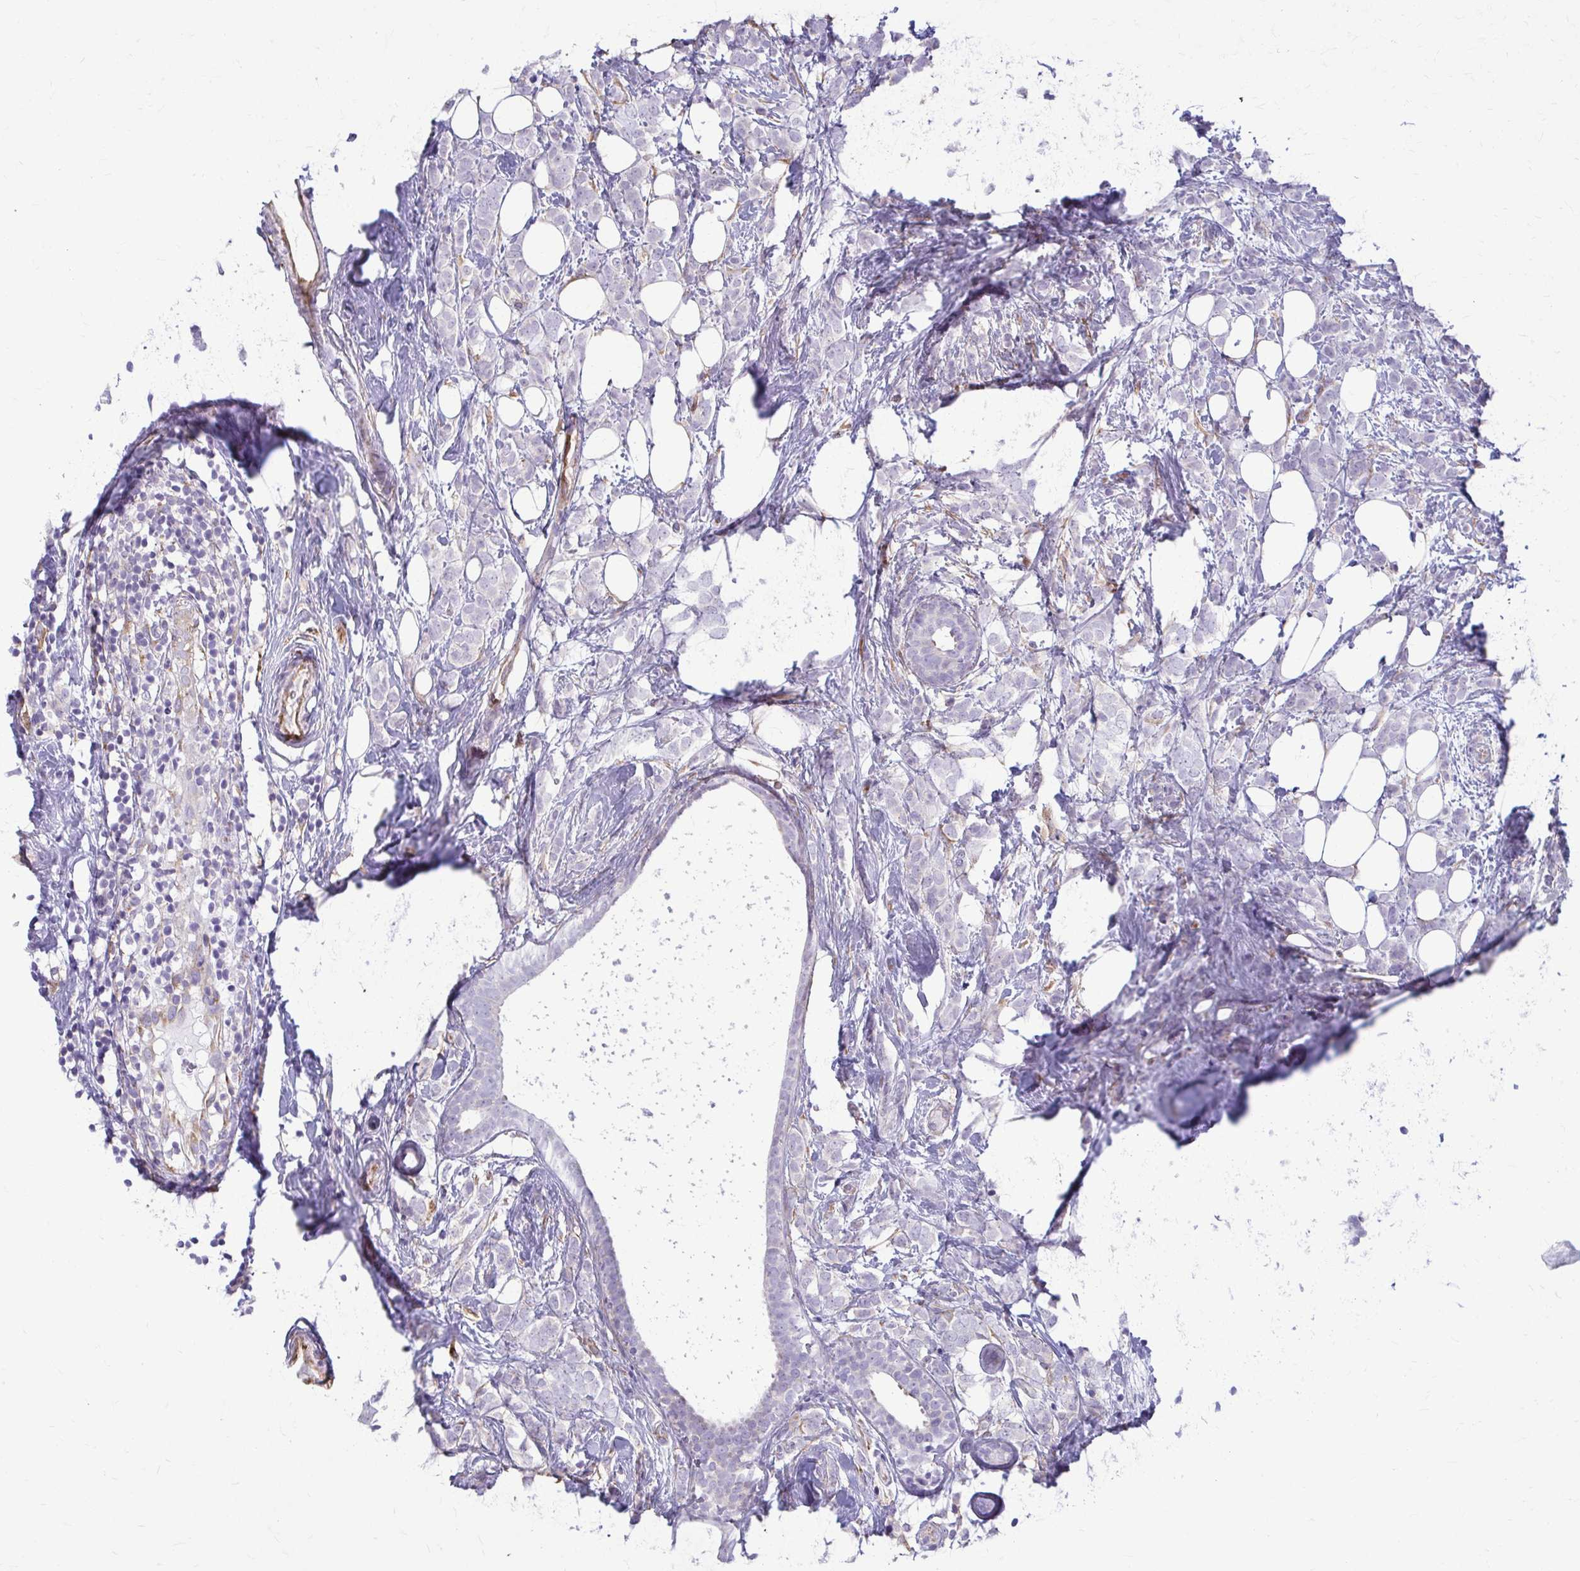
{"staining": {"intensity": "negative", "quantity": "none", "location": "none"}, "tissue": "breast cancer", "cell_type": "Tumor cells", "image_type": "cancer", "snomed": [{"axis": "morphology", "description": "Lobular carcinoma"}, {"axis": "topography", "description": "Breast"}], "caption": "Lobular carcinoma (breast) stained for a protein using IHC demonstrates no positivity tumor cells.", "gene": "DEPP1", "patient": {"sex": "female", "age": 49}}